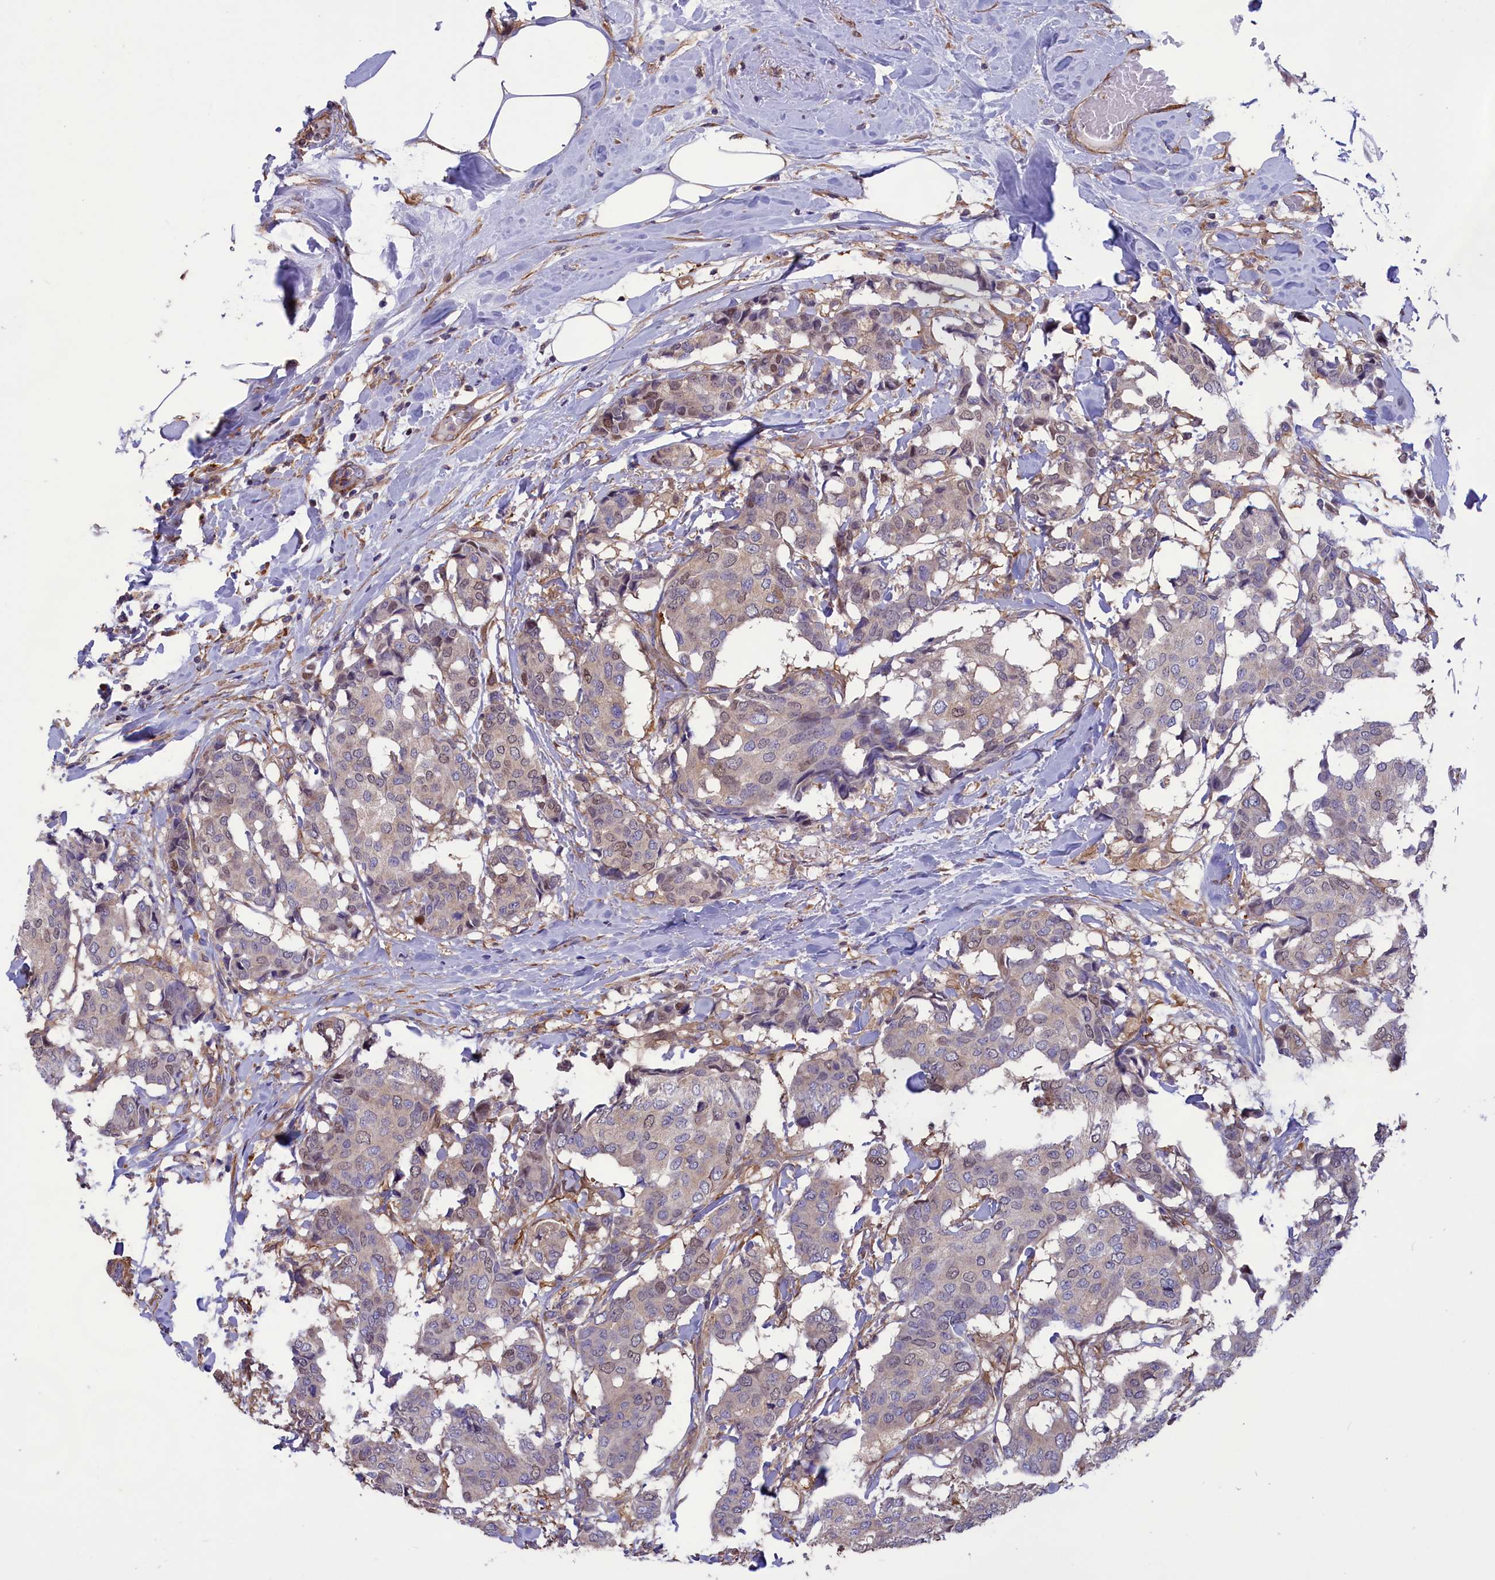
{"staining": {"intensity": "weak", "quantity": "<25%", "location": "cytoplasmic/membranous,nuclear"}, "tissue": "breast cancer", "cell_type": "Tumor cells", "image_type": "cancer", "snomed": [{"axis": "morphology", "description": "Duct carcinoma"}, {"axis": "topography", "description": "Breast"}], "caption": "This is a photomicrograph of immunohistochemistry staining of intraductal carcinoma (breast), which shows no expression in tumor cells.", "gene": "AMDHD2", "patient": {"sex": "female", "age": 75}}